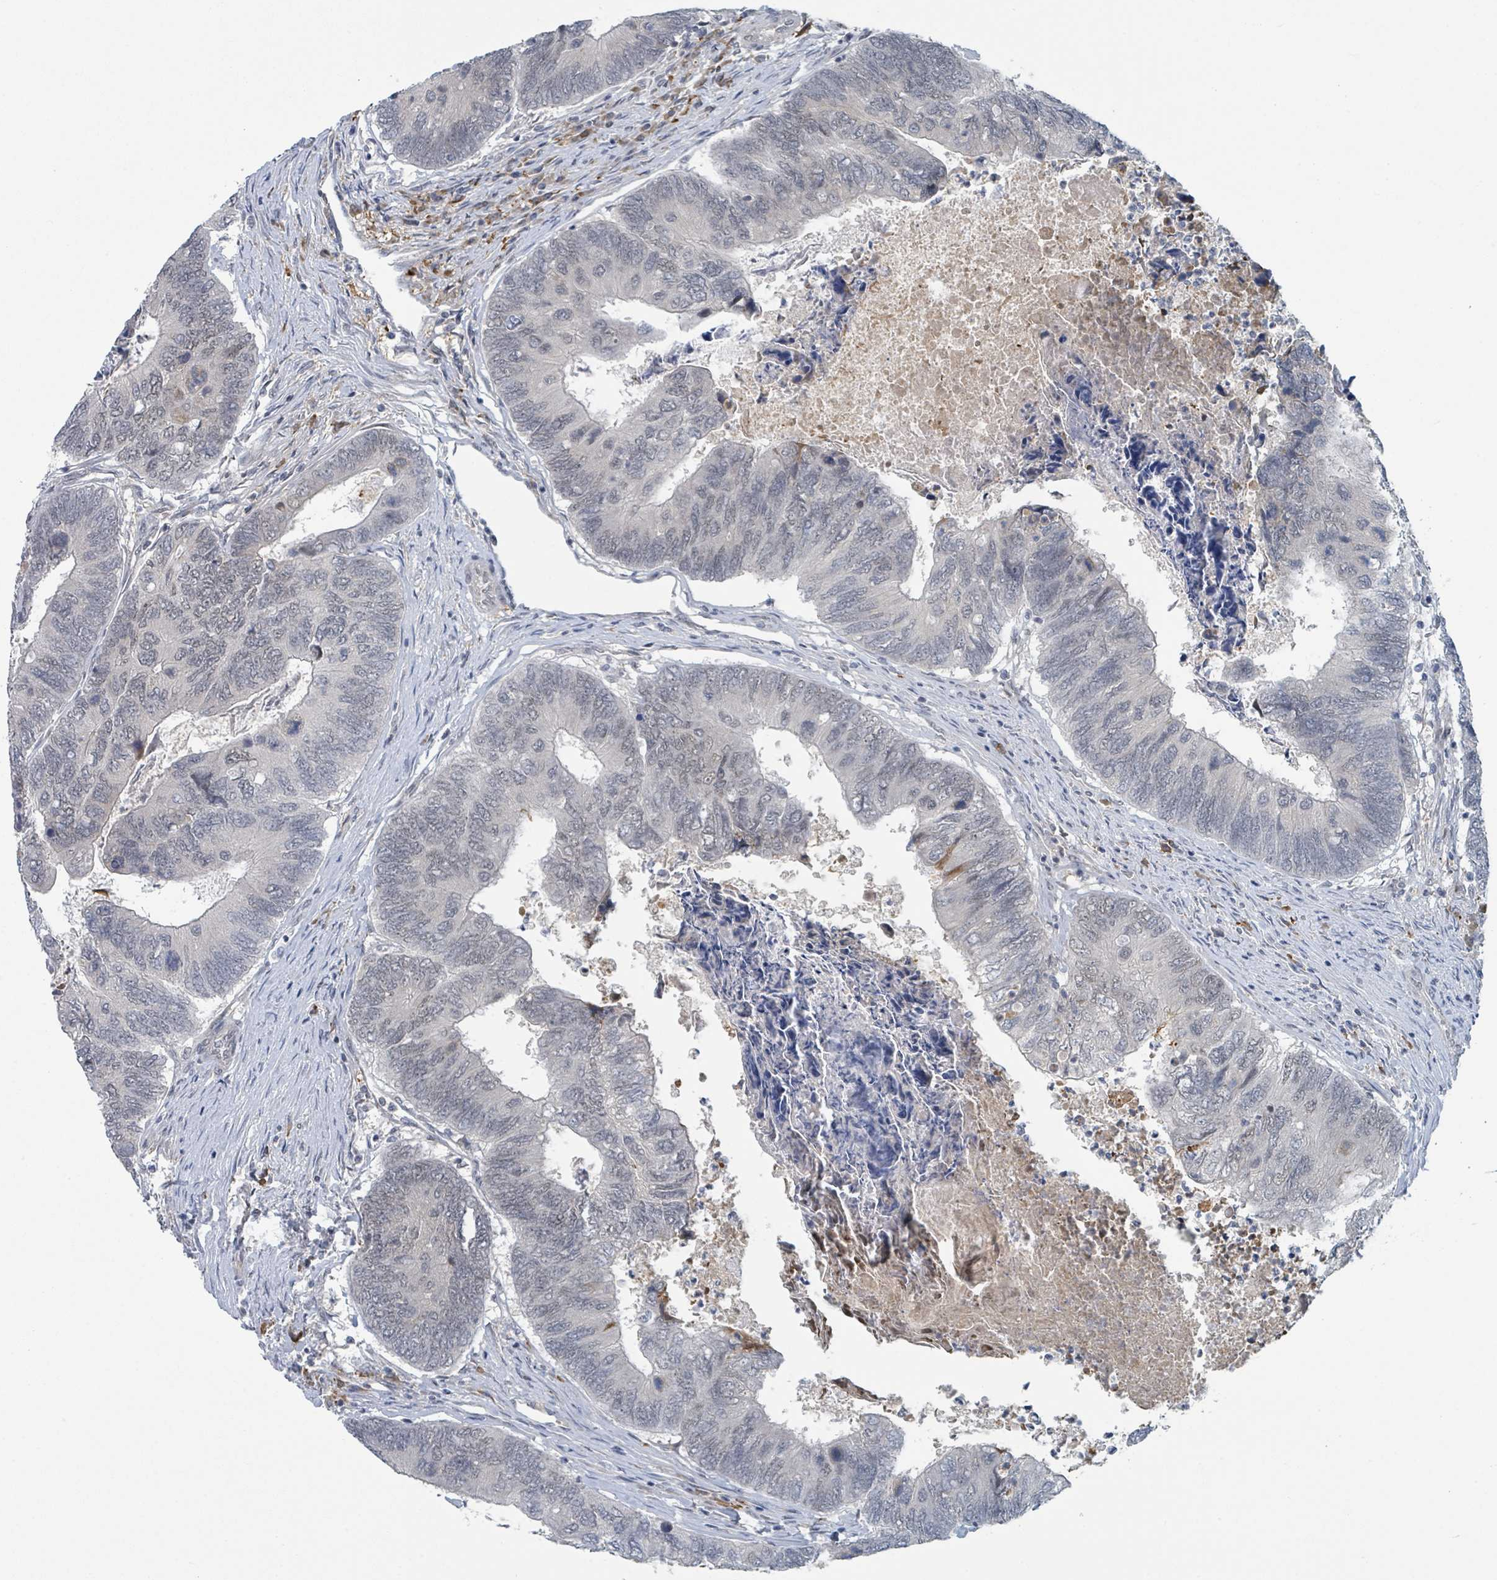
{"staining": {"intensity": "weak", "quantity": "<25%", "location": "nuclear"}, "tissue": "colorectal cancer", "cell_type": "Tumor cells", "image_type": "cancer", "snomed": [{"axis": "morphology", "description": "Adenocarcinoma, NOS"}, {"axis": "topography", "description": "Colon"}], "caption": "Tumor cells show no significant protein expression in adenocarcinoma (colorectal). (IHC, brightfield microscopy, high magnification).", "gene": "ANKRD55", "patient": {"sex": "female", "age": 67}}